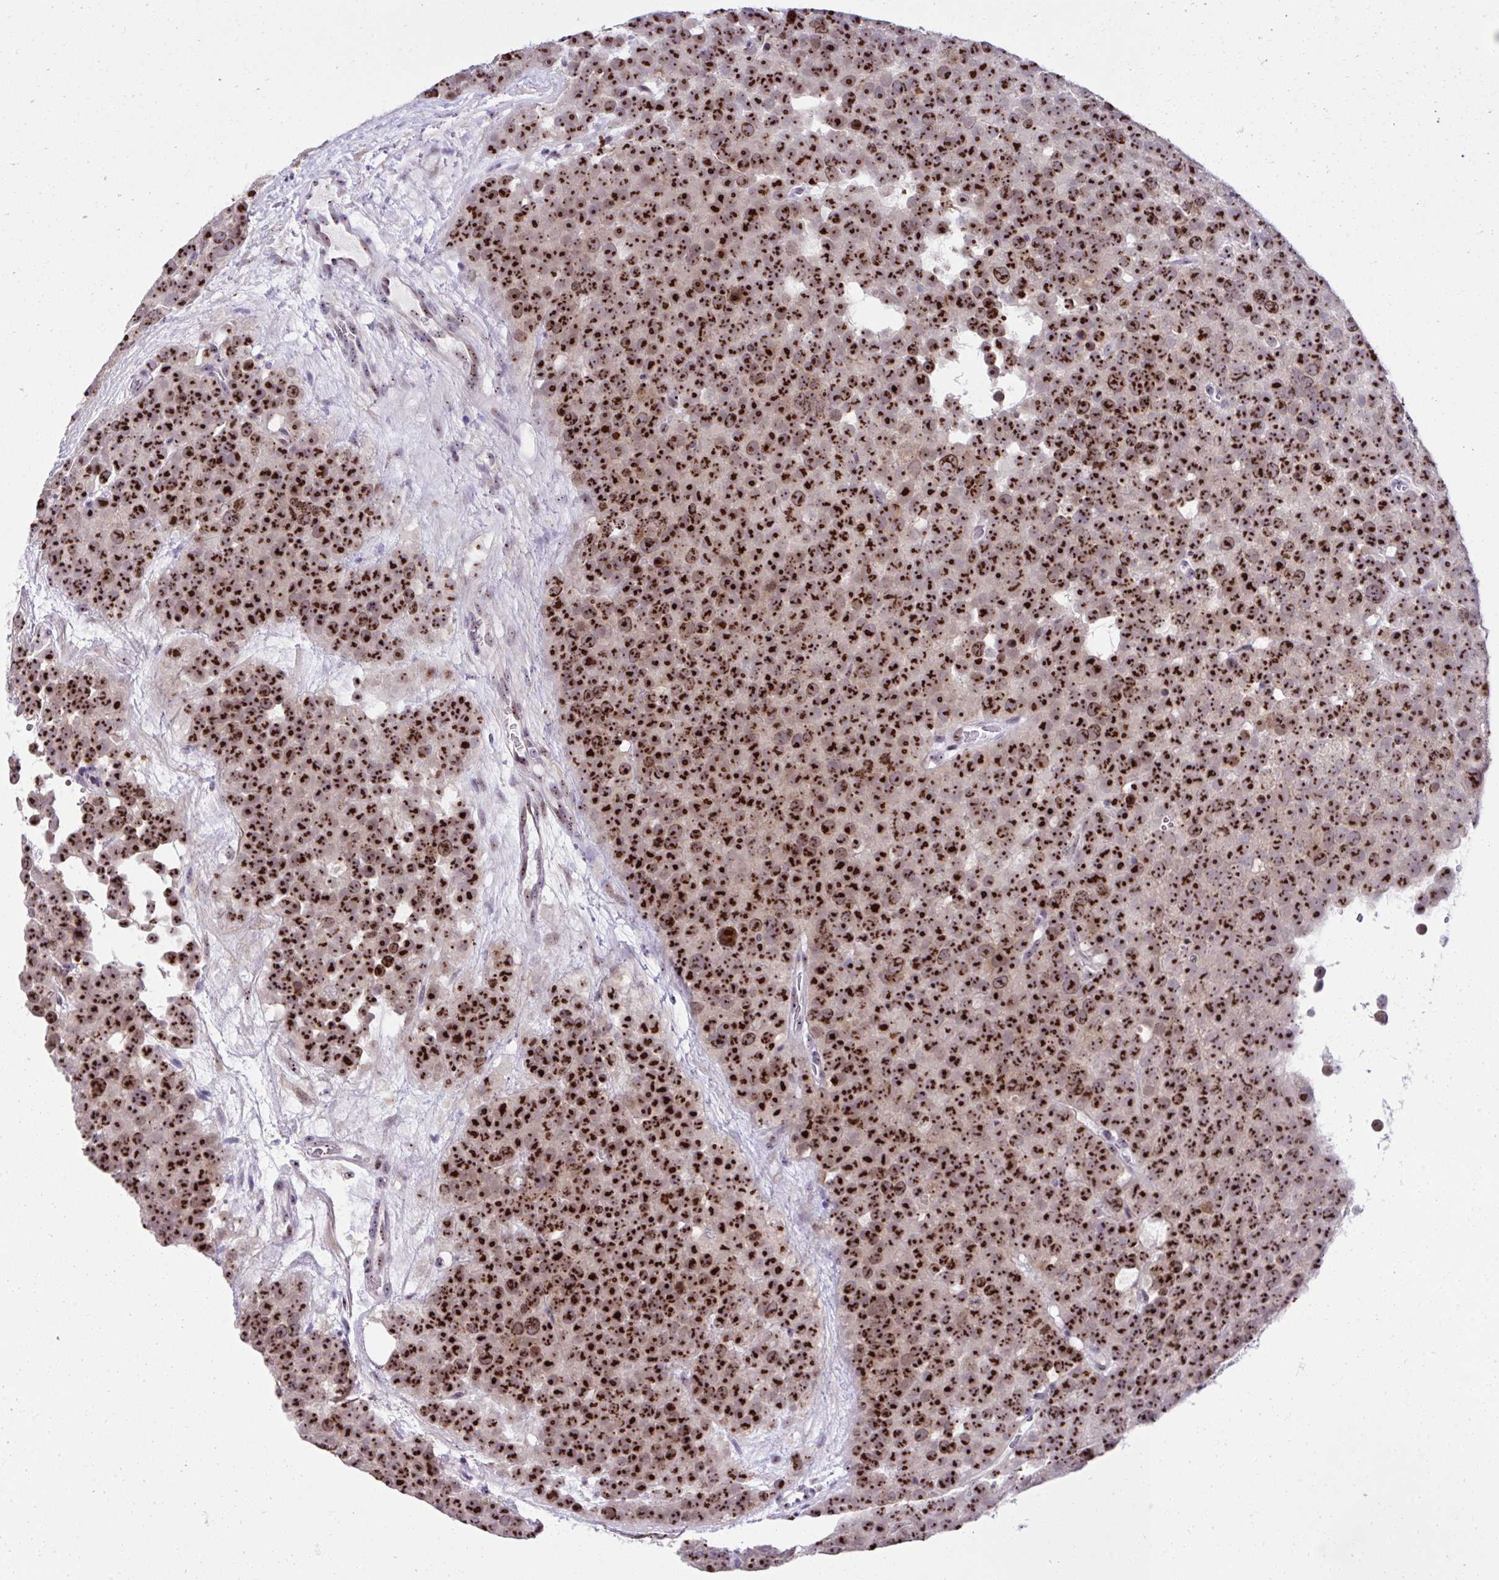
{"staining": {"intensity": "strong", "quantity": ">75%", "location": "nuclear"}, "tissue": "testis cancer", "cell_type": "Tumor cells", "image_type": "cancer", "snomed": [{"axis": "morphology", "description": "Seminoma, NOS"}, {"axis": "topography", "description": "Testis"}], "caption": "Tumor cells show high levels of strong nuclear expression in about >75% of cells in testis cancer.", "gene": "CEP72", "patient": {"sex": "male", "age": 71}}